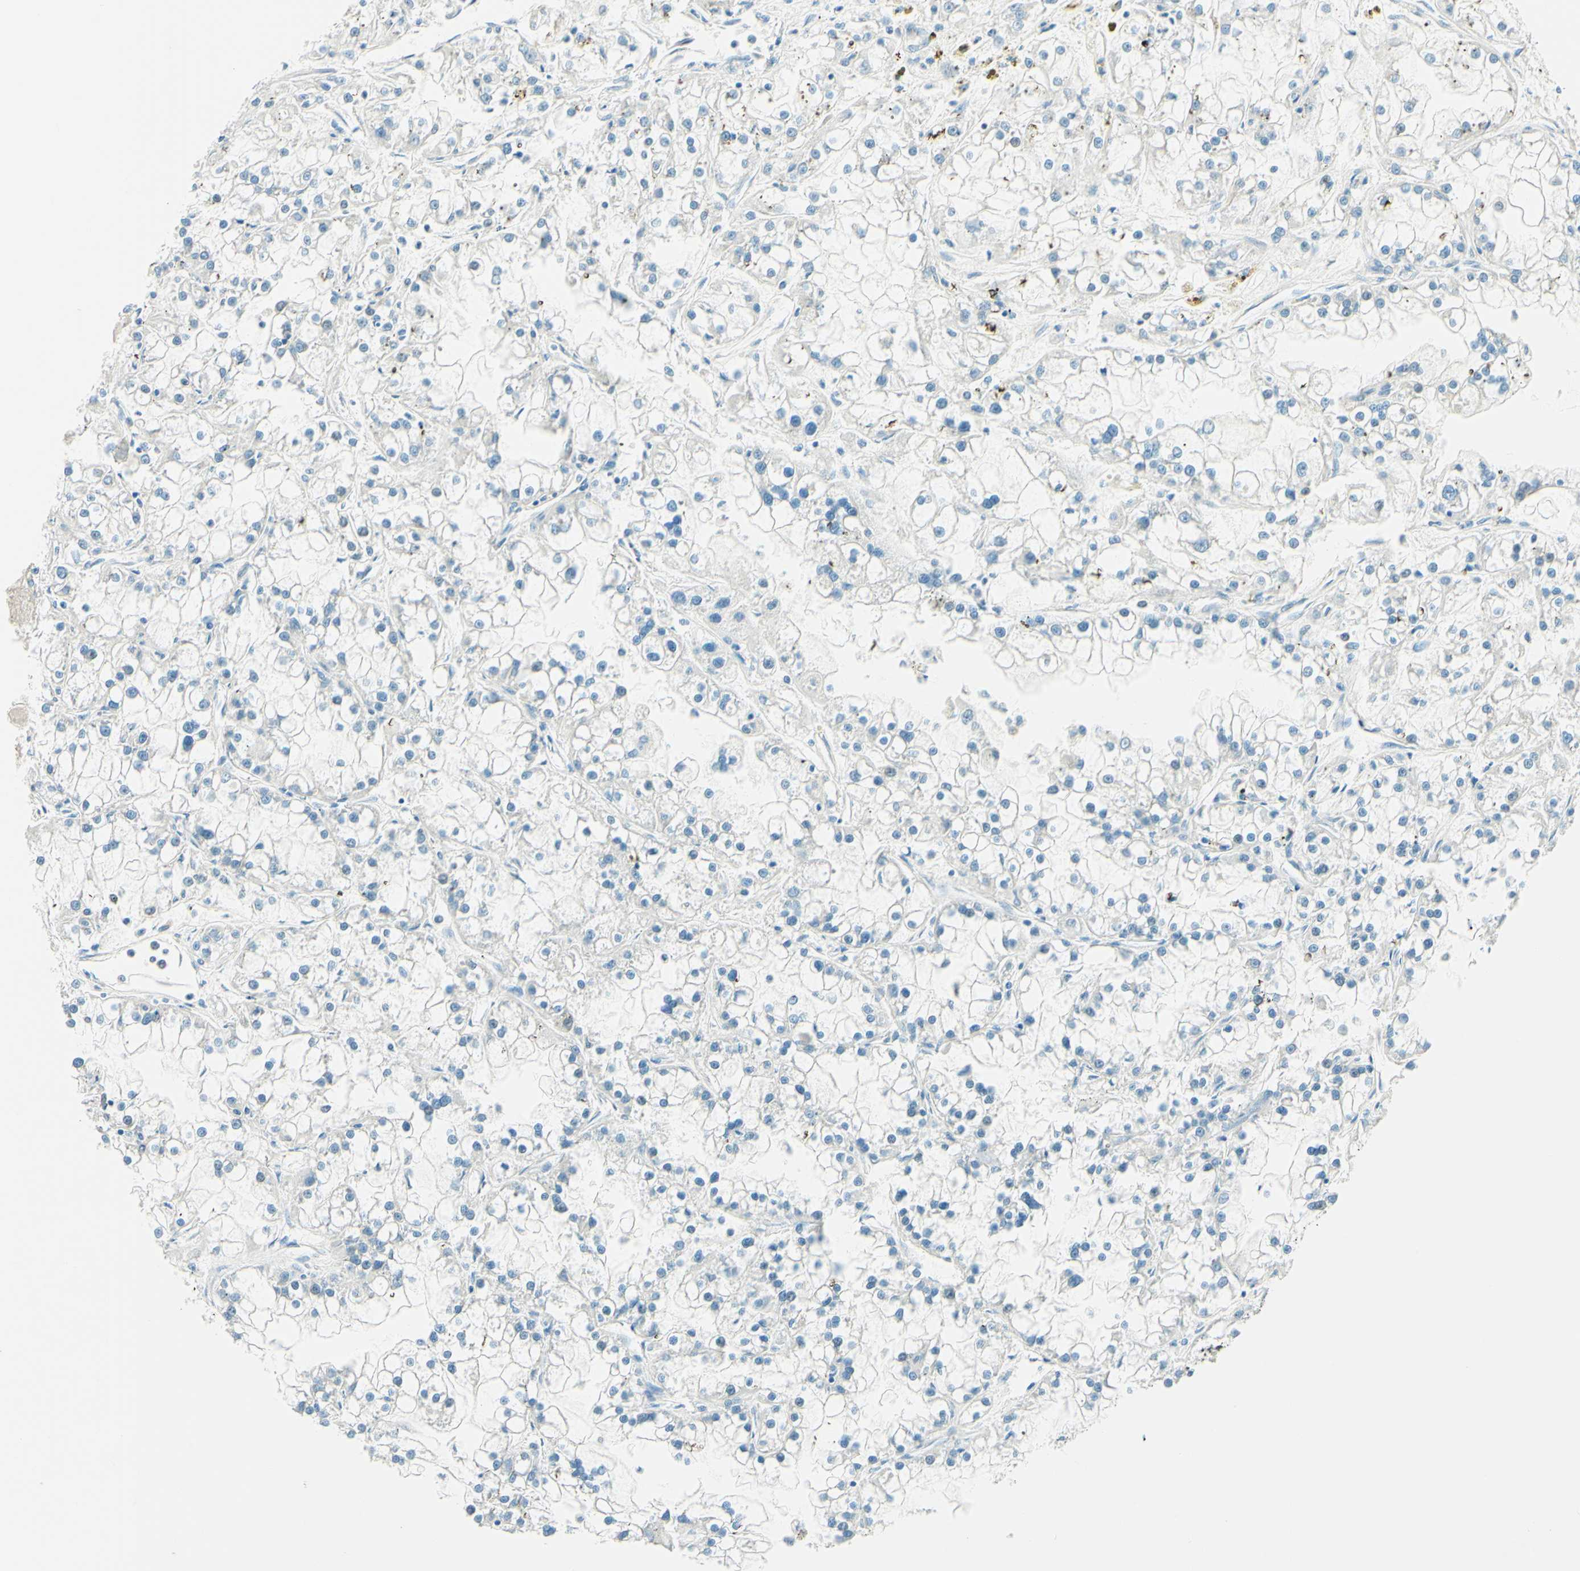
{"staining": {"intensity": "negative", "quantity": "none", "location": "none"}, "tissue": "renal cancer", "cell_type": "Tumor cells", "image_type": "cancer", "snomed": [{"axis": "morphology", "description": "Adenocarcinoma, NOS"}, {"axis": "topography", "description": "Kidney"}], "caption": "Renal adenocarcinoma was stained to show a protein in brown. There is no significant positivity in tumor cells.", "gene": "TAOK2", "patient": {"sex": "female", "age": 52}}